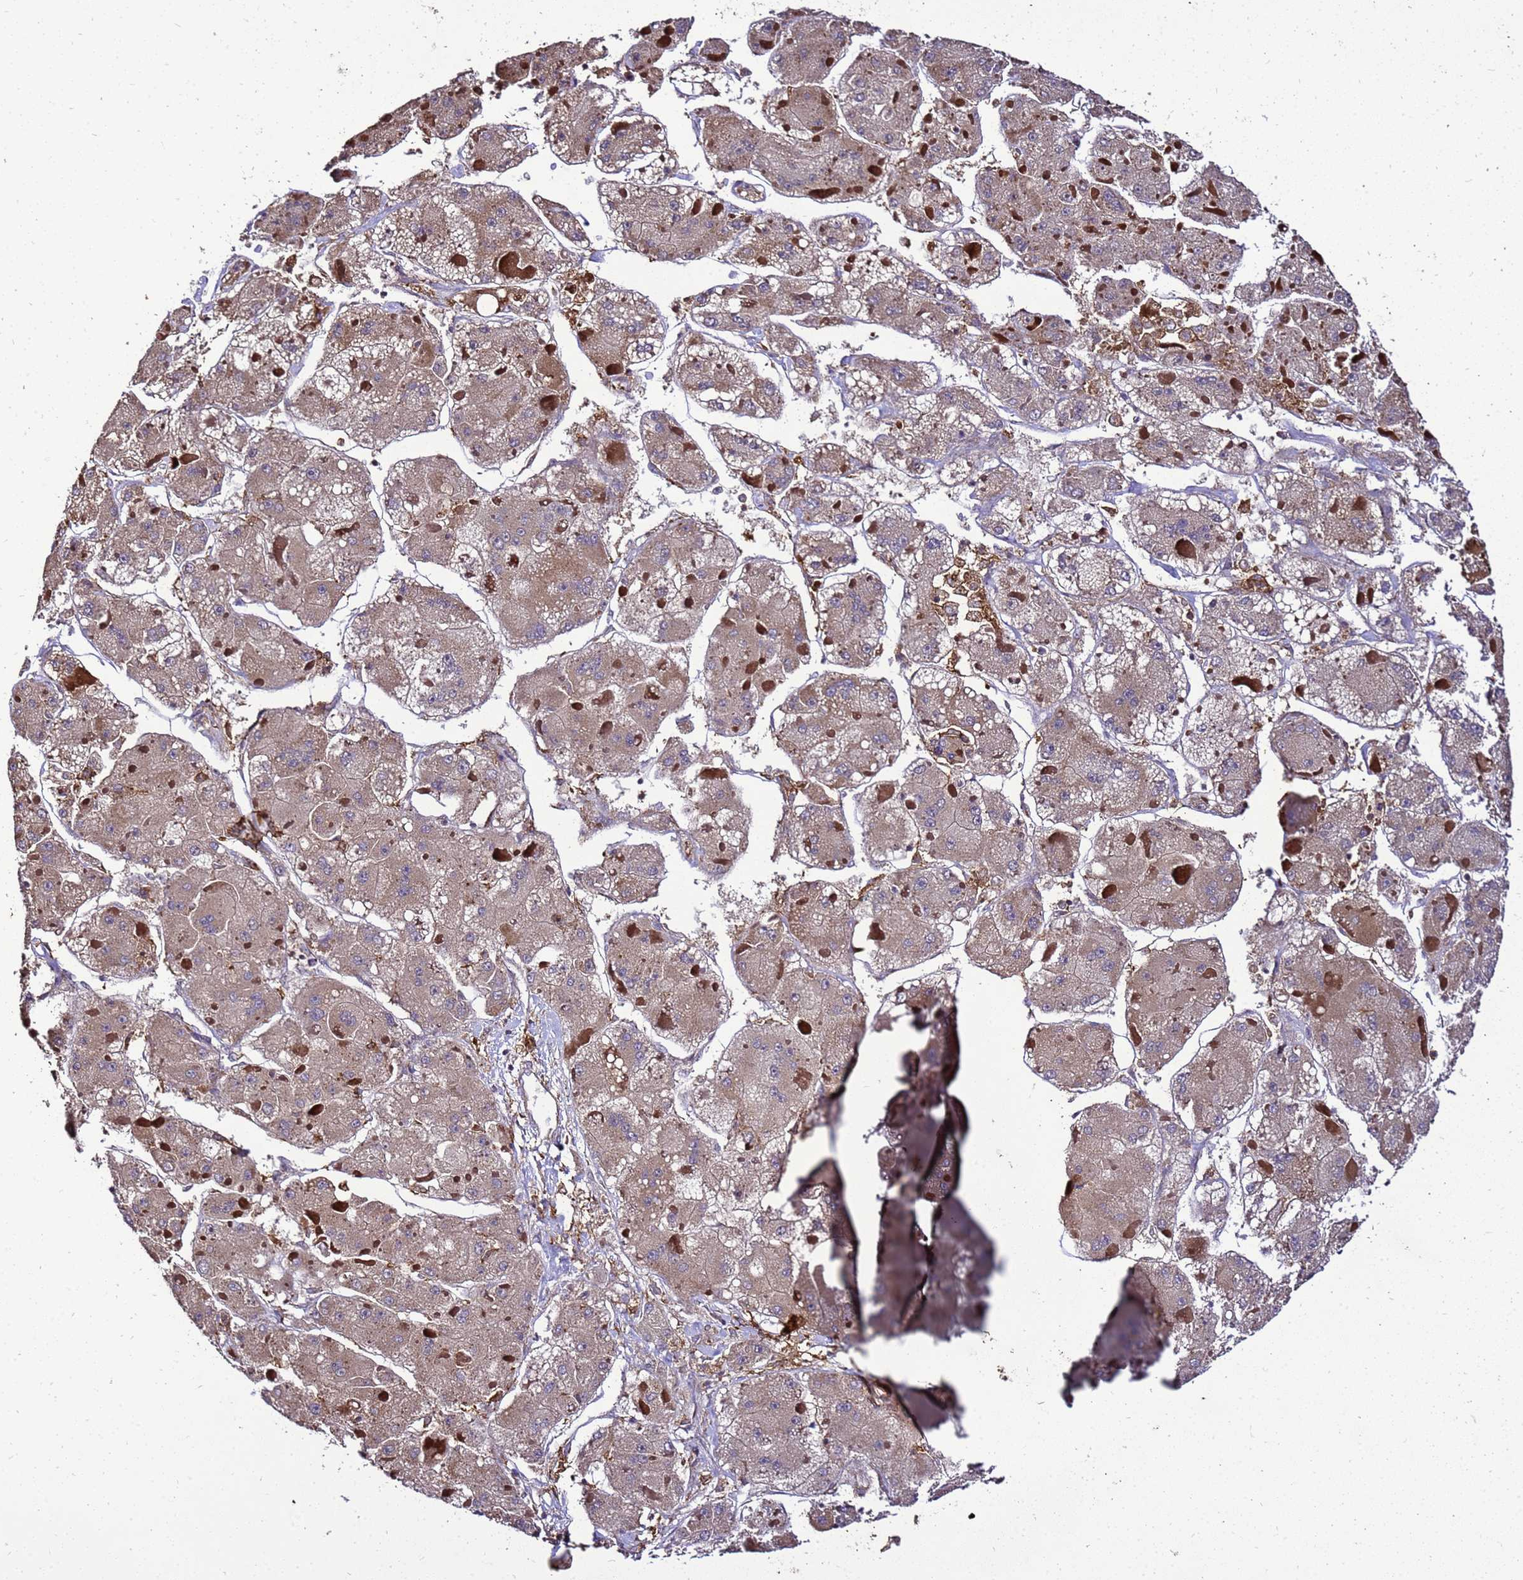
{"staining": {"intensity": "moderate", "quantity": "25%-75%", "location": "cytoplasmic/membranous"}, "tissue": "liver cancer", "cell_type": "Tumor cells", "image_type": "cancer", "snomed": [{"axis": "morphology", "description": "Carcinoma, Hepatocellular, NOS"}, {"axis": "topography", "description": "Liver"}], "caption": "Liver cancer (hepatocellular carcinoma) stained for a protein demonstrates moderate cytoplasmic/membranous positivity in tumor cells.", "gene": "TRABD", "patient": {"sex": "female", "age": 73}}